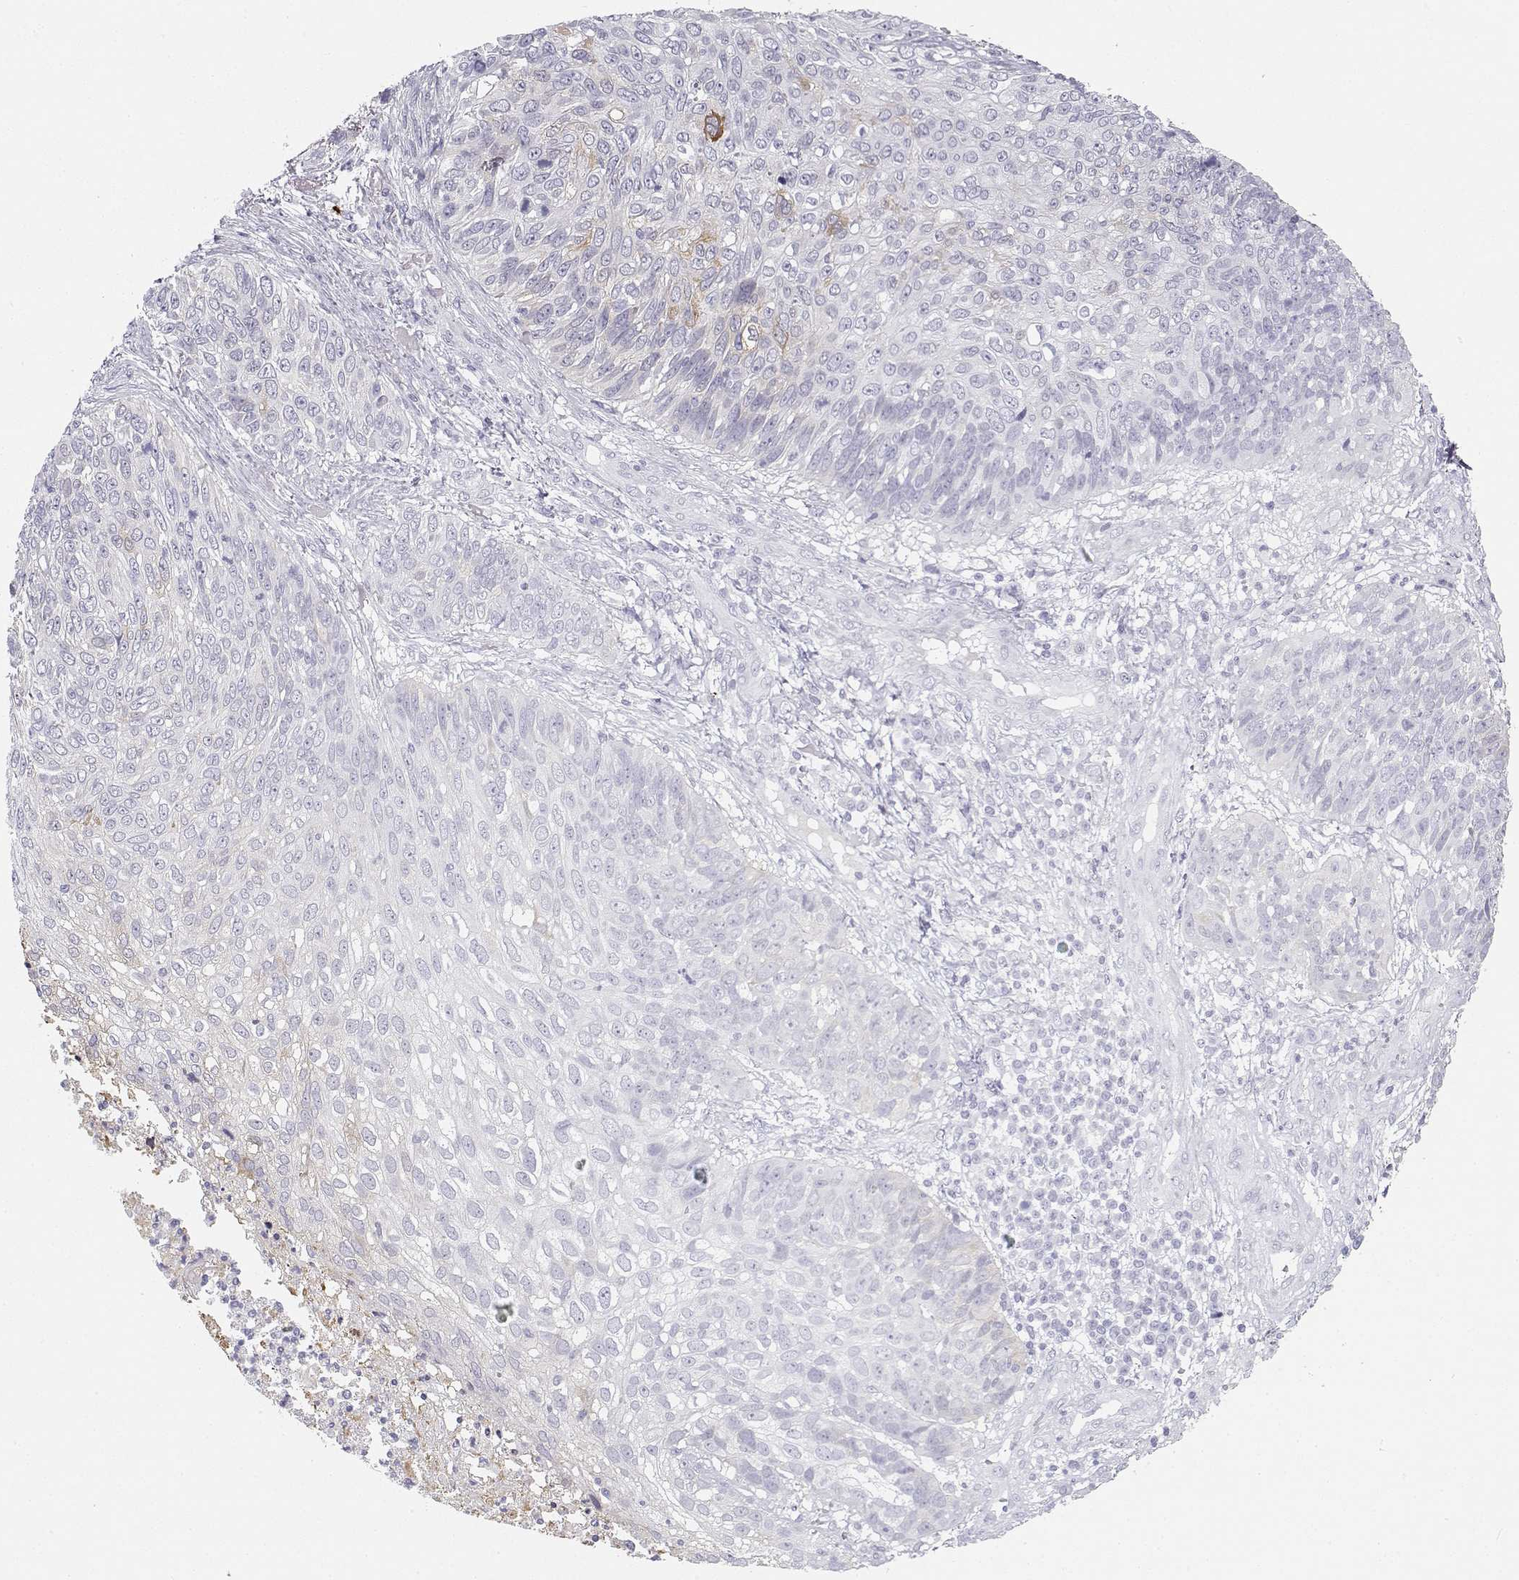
{"staining": {"intensity": "weak", "quantity": "<25%", "location": "cytoplasmic/membranous"}, "tissue": "skin cancer", "cell_type": "Tumor cells", "image_type": "cancer", "snomed": [{"axis": "morphology", "description": "Squamous cell carcinoma, NOS"}, {"axis": "topography", "description": "Skin"}], "caption": "This is an immunohistochemistry histopathology image of skin squamous cell carcinoma. There is no expression in tumor cells.", "gene": "CREB3L3", "patient": {"sex": "male", "age": 92}}